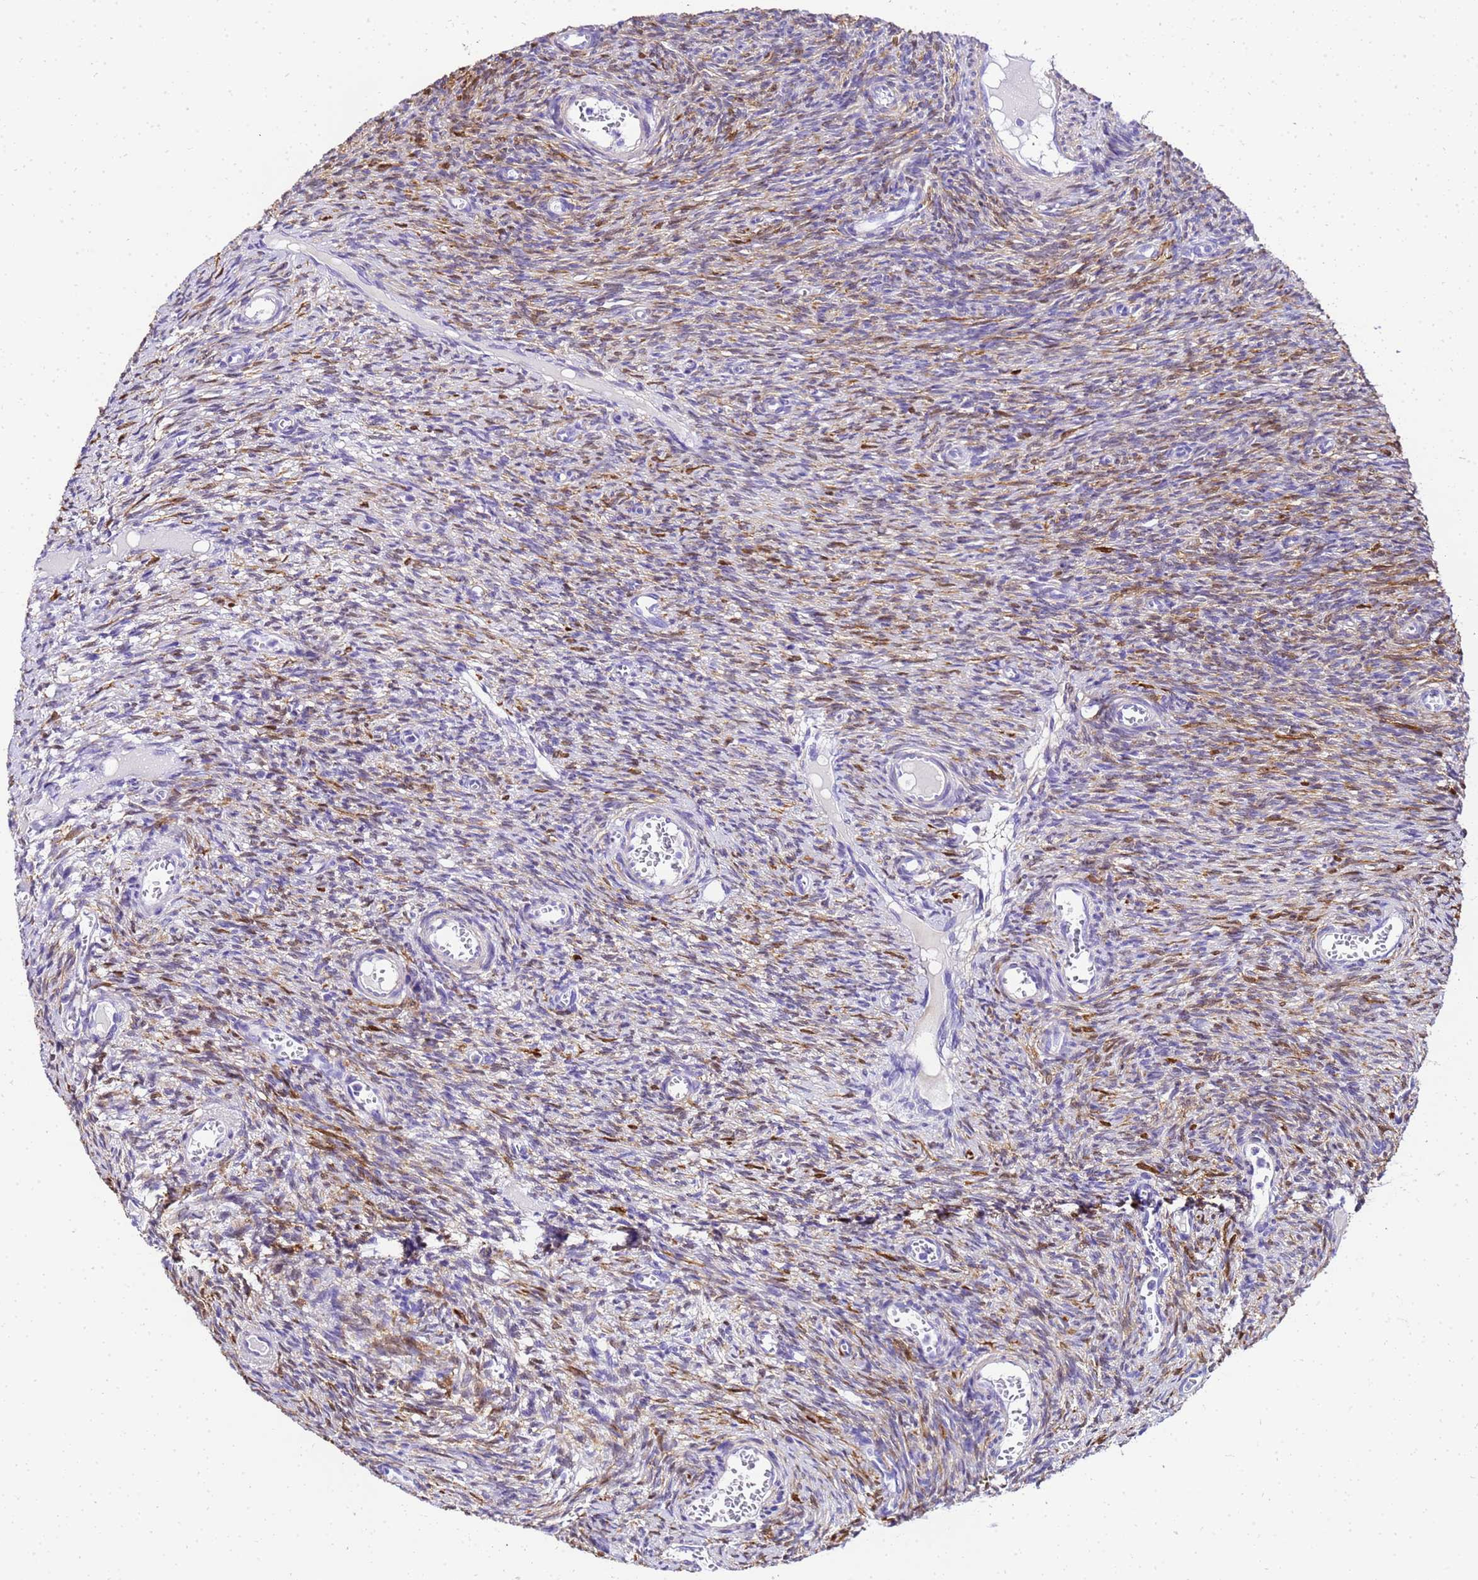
{"staining": {"intensity": "moderate", "quantity": "25%-75%", "location": "cytoplasmic/membranous"}, "tissue": "ovary", "cell_type": "Ovarian stroma cells", "image_type": "normal", "snomed": [{"axis": "morphology", "description": "Normal tissue, NOS"}, {"axis": "topography", "description": "Ovary"}], "caption": "IHC of normal human ovary shows medium levels of moderate cytoplasmic/membranous expression in about 25%-75% of ovarian stroma cells. Immunohistochemistry stains the protein of interest in brown and the nuclei are stained blue.", "gene": "HSPB6", "patient": {"sex": "female", "age": 44}}